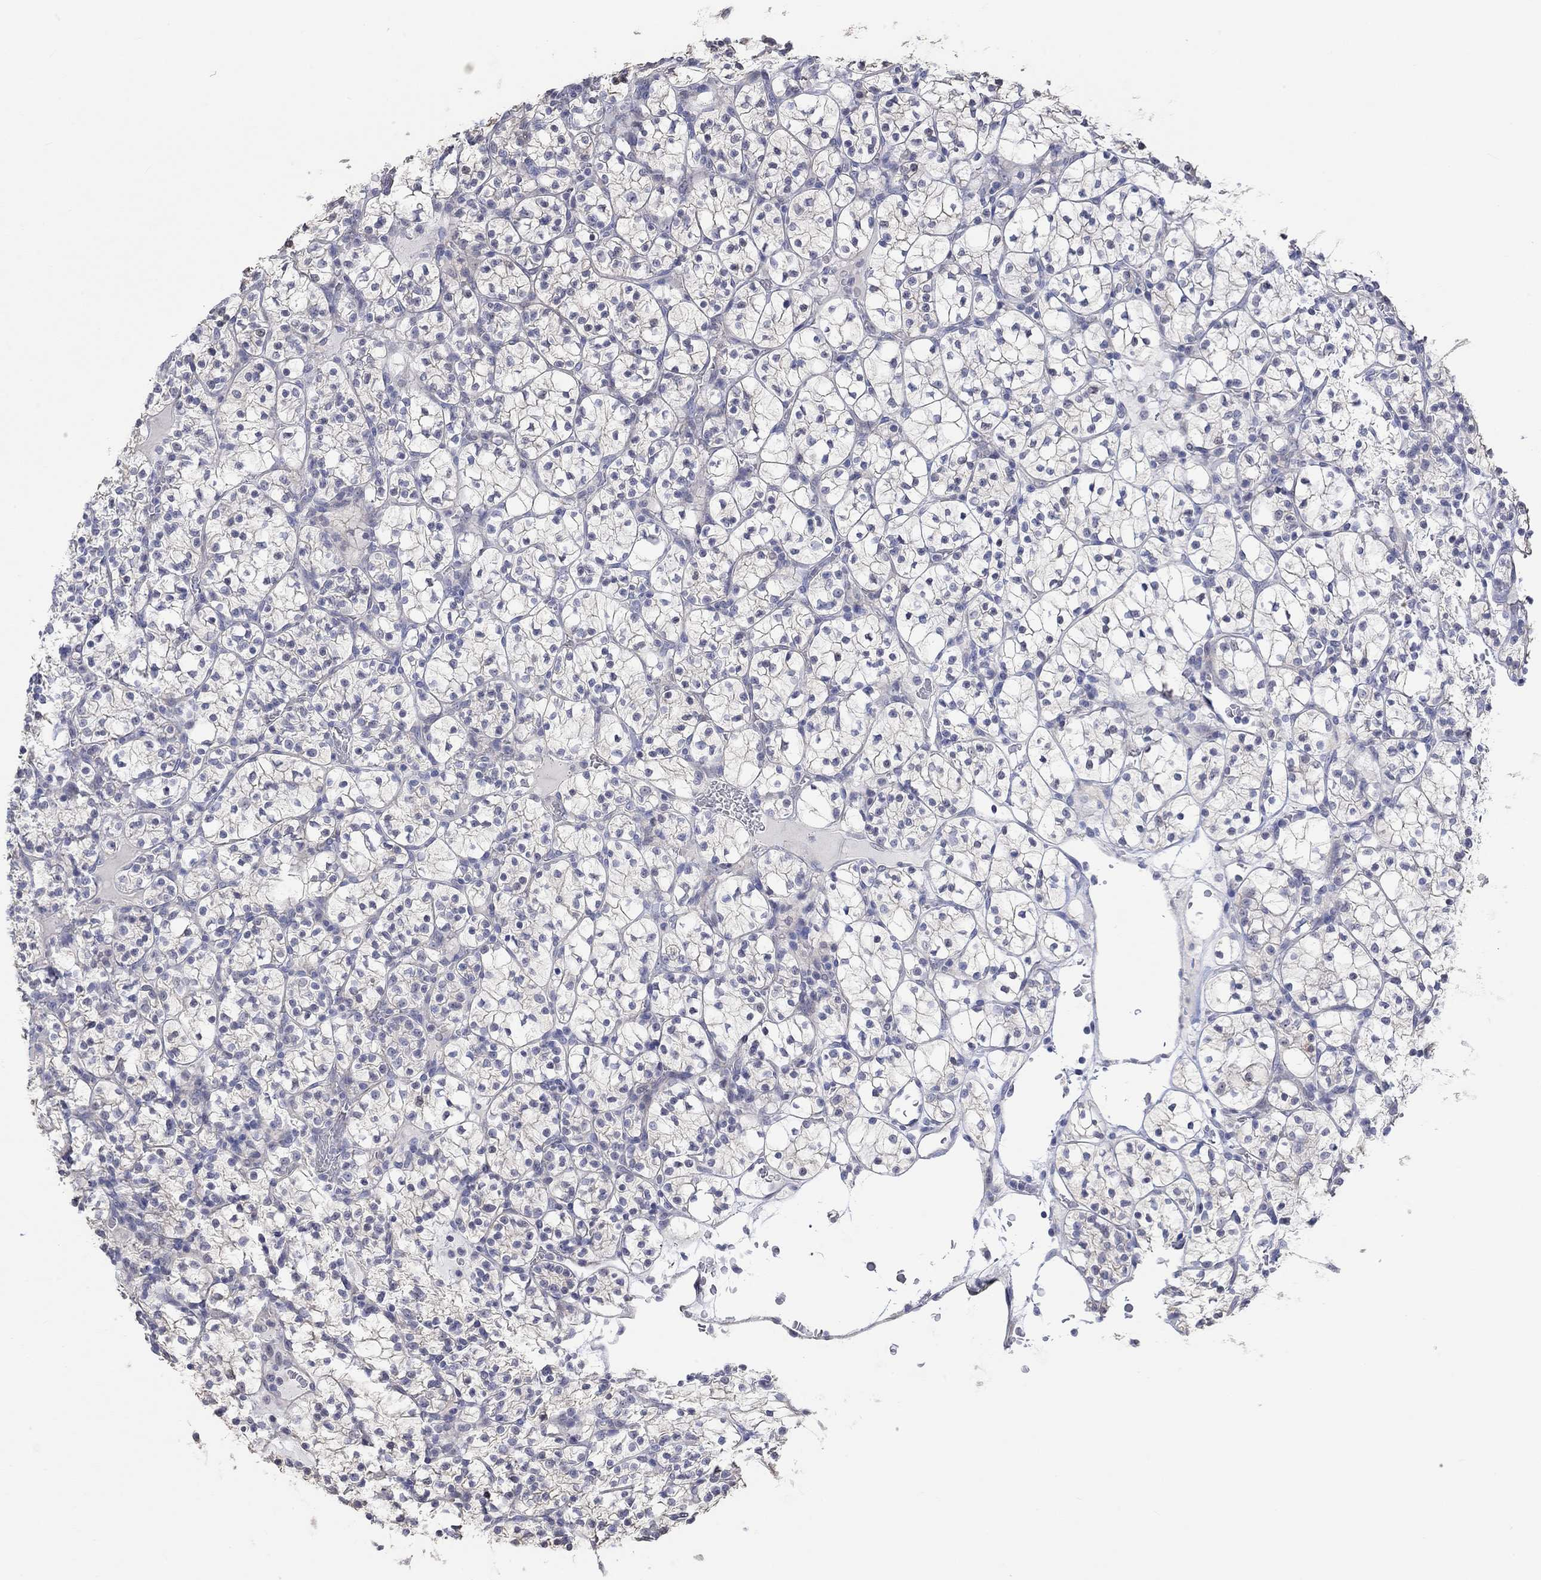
{"staining": {"intensity": "negative", "quantity": "none", "location": "none"}, "tissue": "renal cancer", "cell_type": "Tumor cells", "image_type": "cancer", "snomed": [{"axis": "morphology", "description": "Adenocarcinoma, NOS"}, {"axis": "topography", "description": "Kidney"}], "caption": "DAB immunohistochemical staining of renal adenocarcinoma exhibits no significant positivity in tumor cells.", "gene": "PNMA5", "patient": {"sex": "female", "age": 89}}